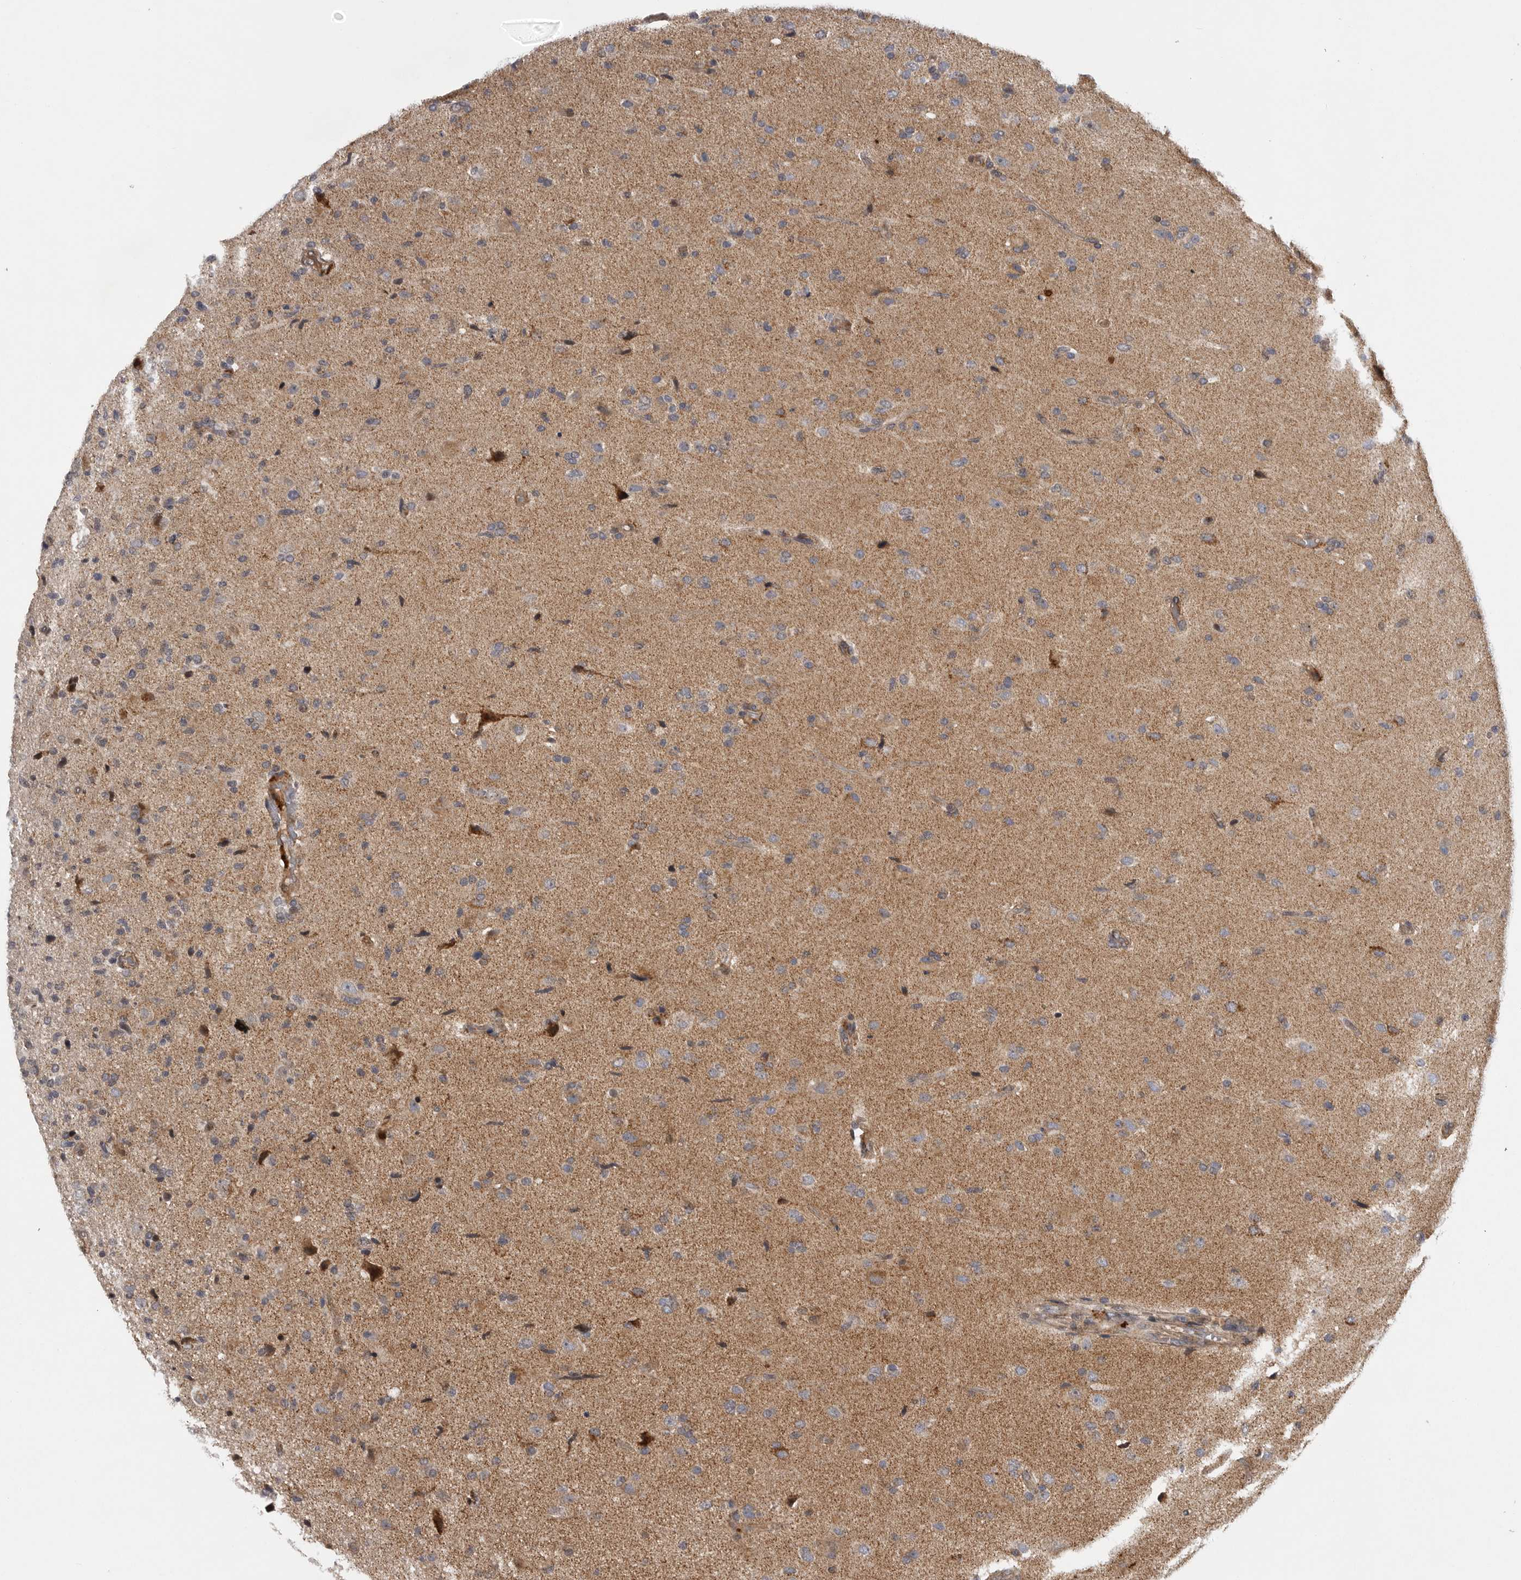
{"staining": {"intensity": "moderate", "quantity": "<25%", "location": "cytoplasmic/membranous"}, "tissue": "glioma", "cell_type": "Tumor cells", "image_type": "cancer", "snomed": [{"axis": "morphology", "description": "Glioma, malignant, High grade"}, {"axis": "topography", "description": "Brain"}], "caption": "IHC of malignant glioma (high-grade) reveals low levels of moderate cytoplasmic/membranous positivity in approximately <25% of tumor cells.", "gene": "TMPRSS11F", "patient": {"sex": "male", "age": 72}}